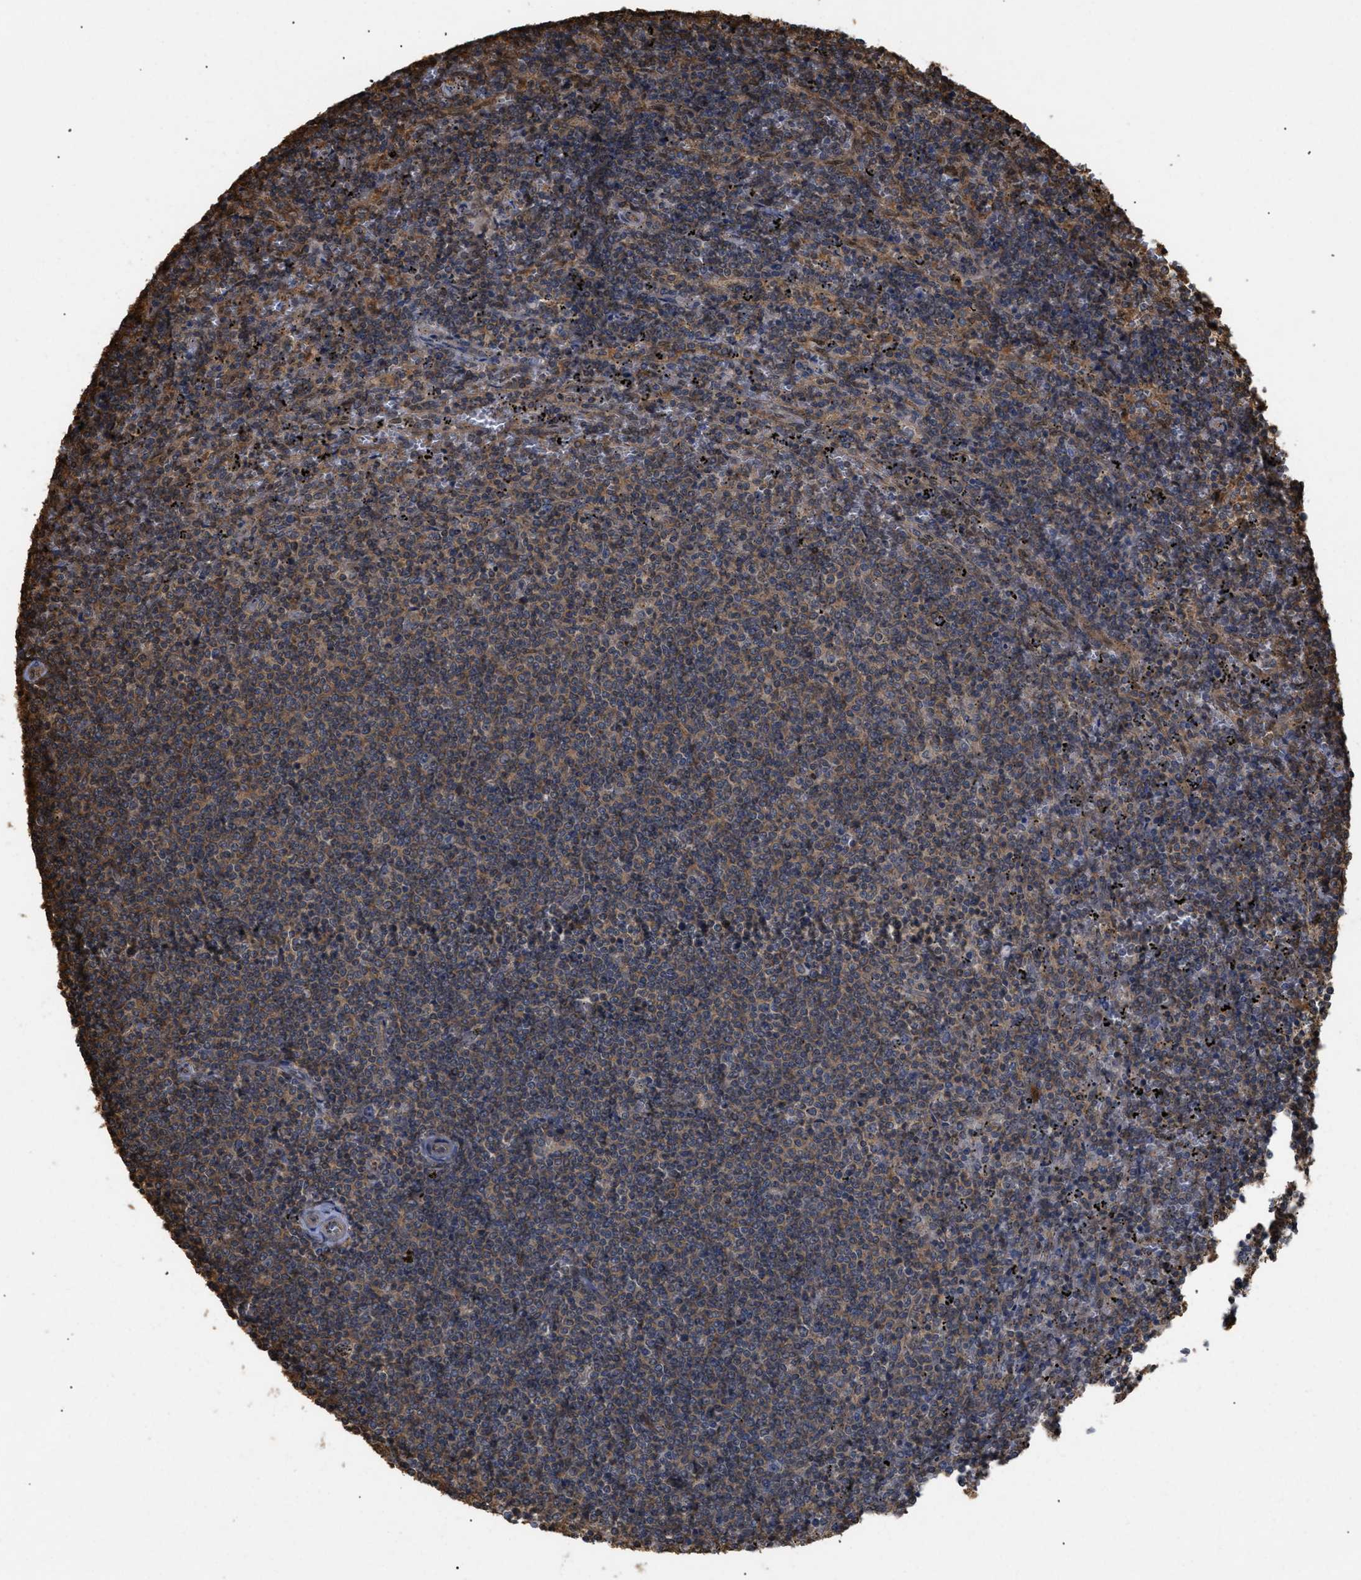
{"staining": {"intensity": "moderate", "quantity": ">75%", "location": "cytoplasmic/membranous"}, "tissue": "lymphoma", "cell_type": "Tumor cells", "image_type": "cancer", "snomed": [{"axis": "morphology", "description": "Malignant lymphoma, non-Hodgkin's type, Low grade"}, {"axis": "topography", "description": "Spleen"}], "caption": "A medium amount of moderate cytoplasmic/membranous staining is appreciated in approximately >75% of tumor cells in lymphoma tissue. The staining was performed using DAB (3,3'-diaminobenzidine), with brown indicating positive protein expression. Nuclei are stained blue with hematoxylin.", "gene": "CALM1", "patient": {"sex": "female", "age": 50}}